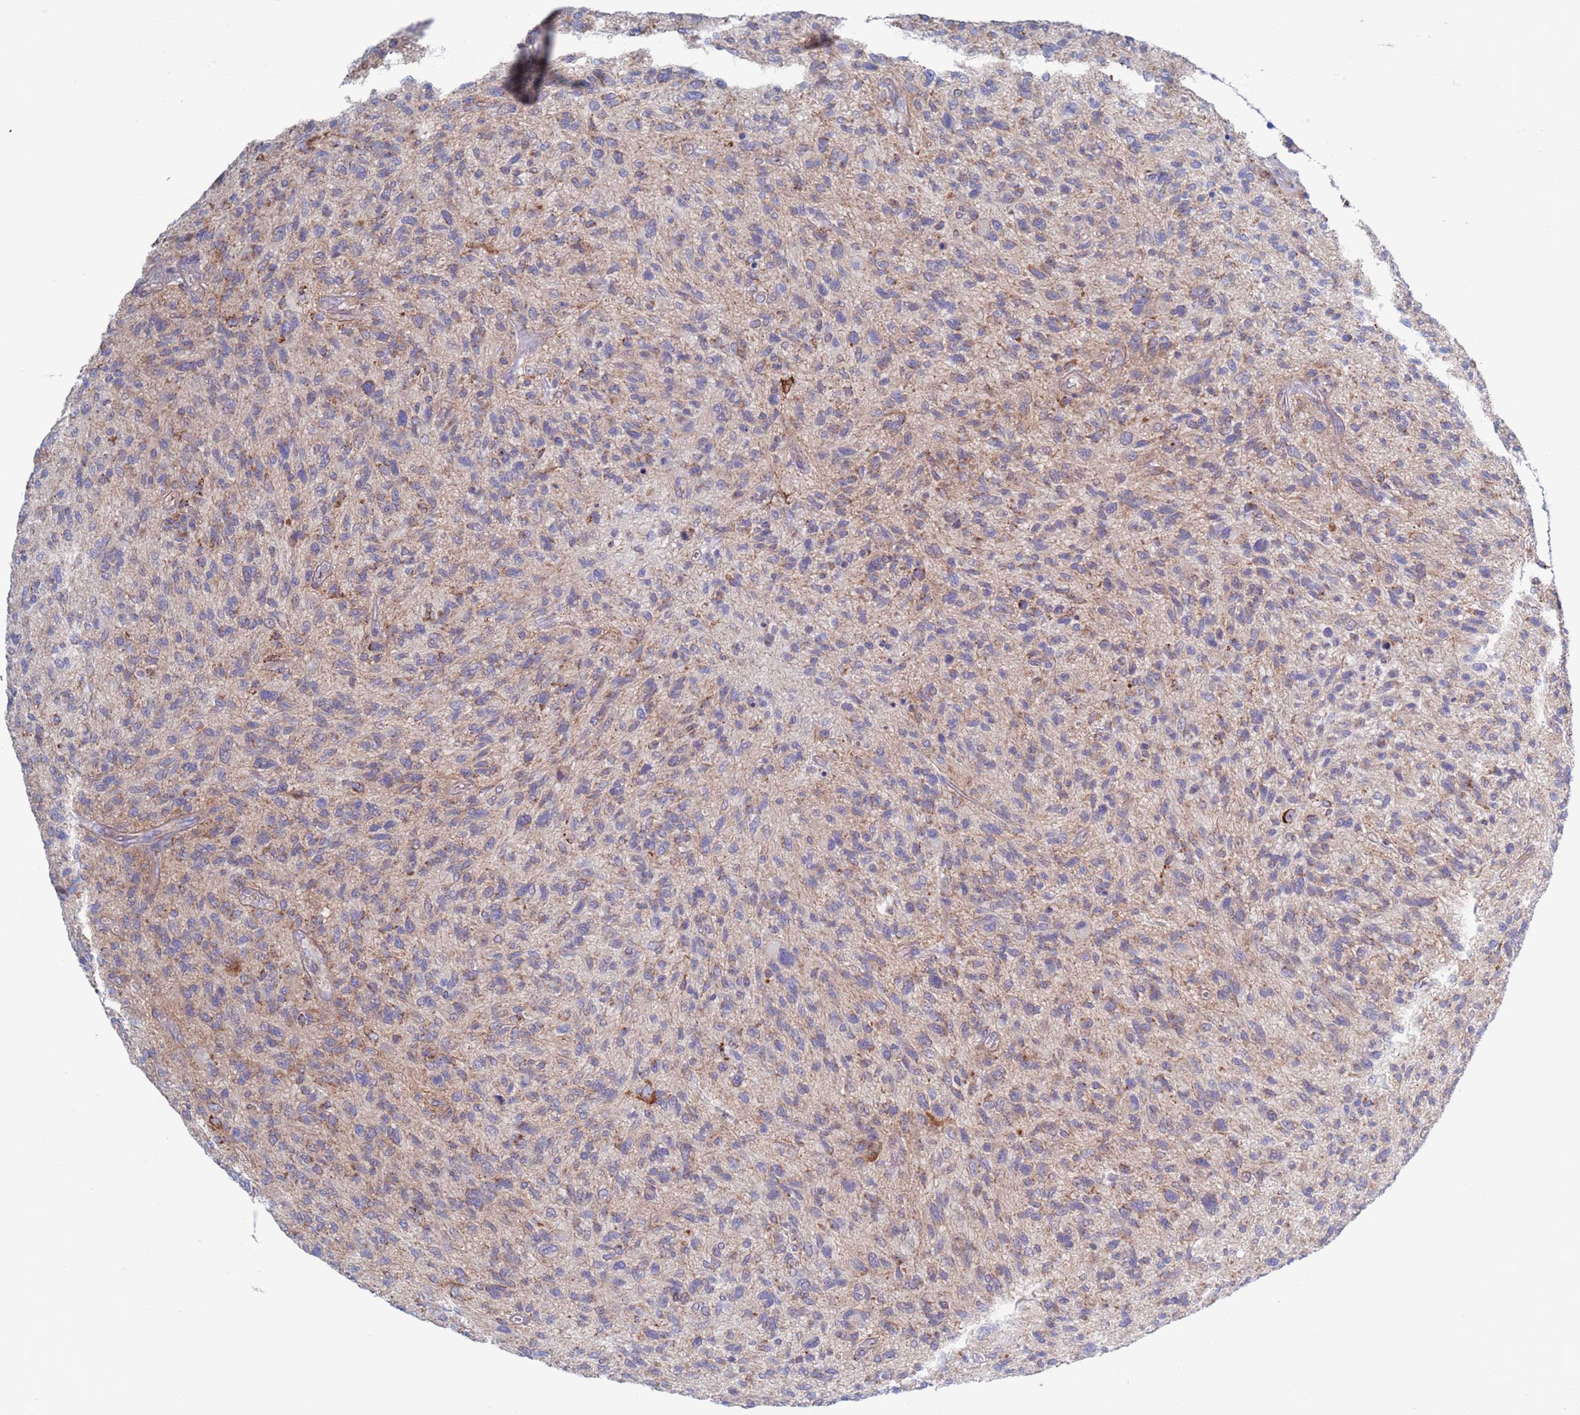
{"staining": {"intensity": "weak", "quantity": "<25%", "location": "cytoplasmic/membranous"}, "tissue": "glioma", "cell_type": "Tumor cells", "image_type": "cancer", "snomed": [{"axis": "morphology", "description": "Glioma, malignant, High grade"}, {"axis": "topography", "description": "Brain"}], "caption": "IHC photomicrograph of neoplastic tissue: malignant high-grade glioma stained with DAB (3,3'-diaminobenzidine) shows no significant protein staining in tumor cells.", "gene": "CHCHD6", "patient": {"sex": "male", "age": 47}}